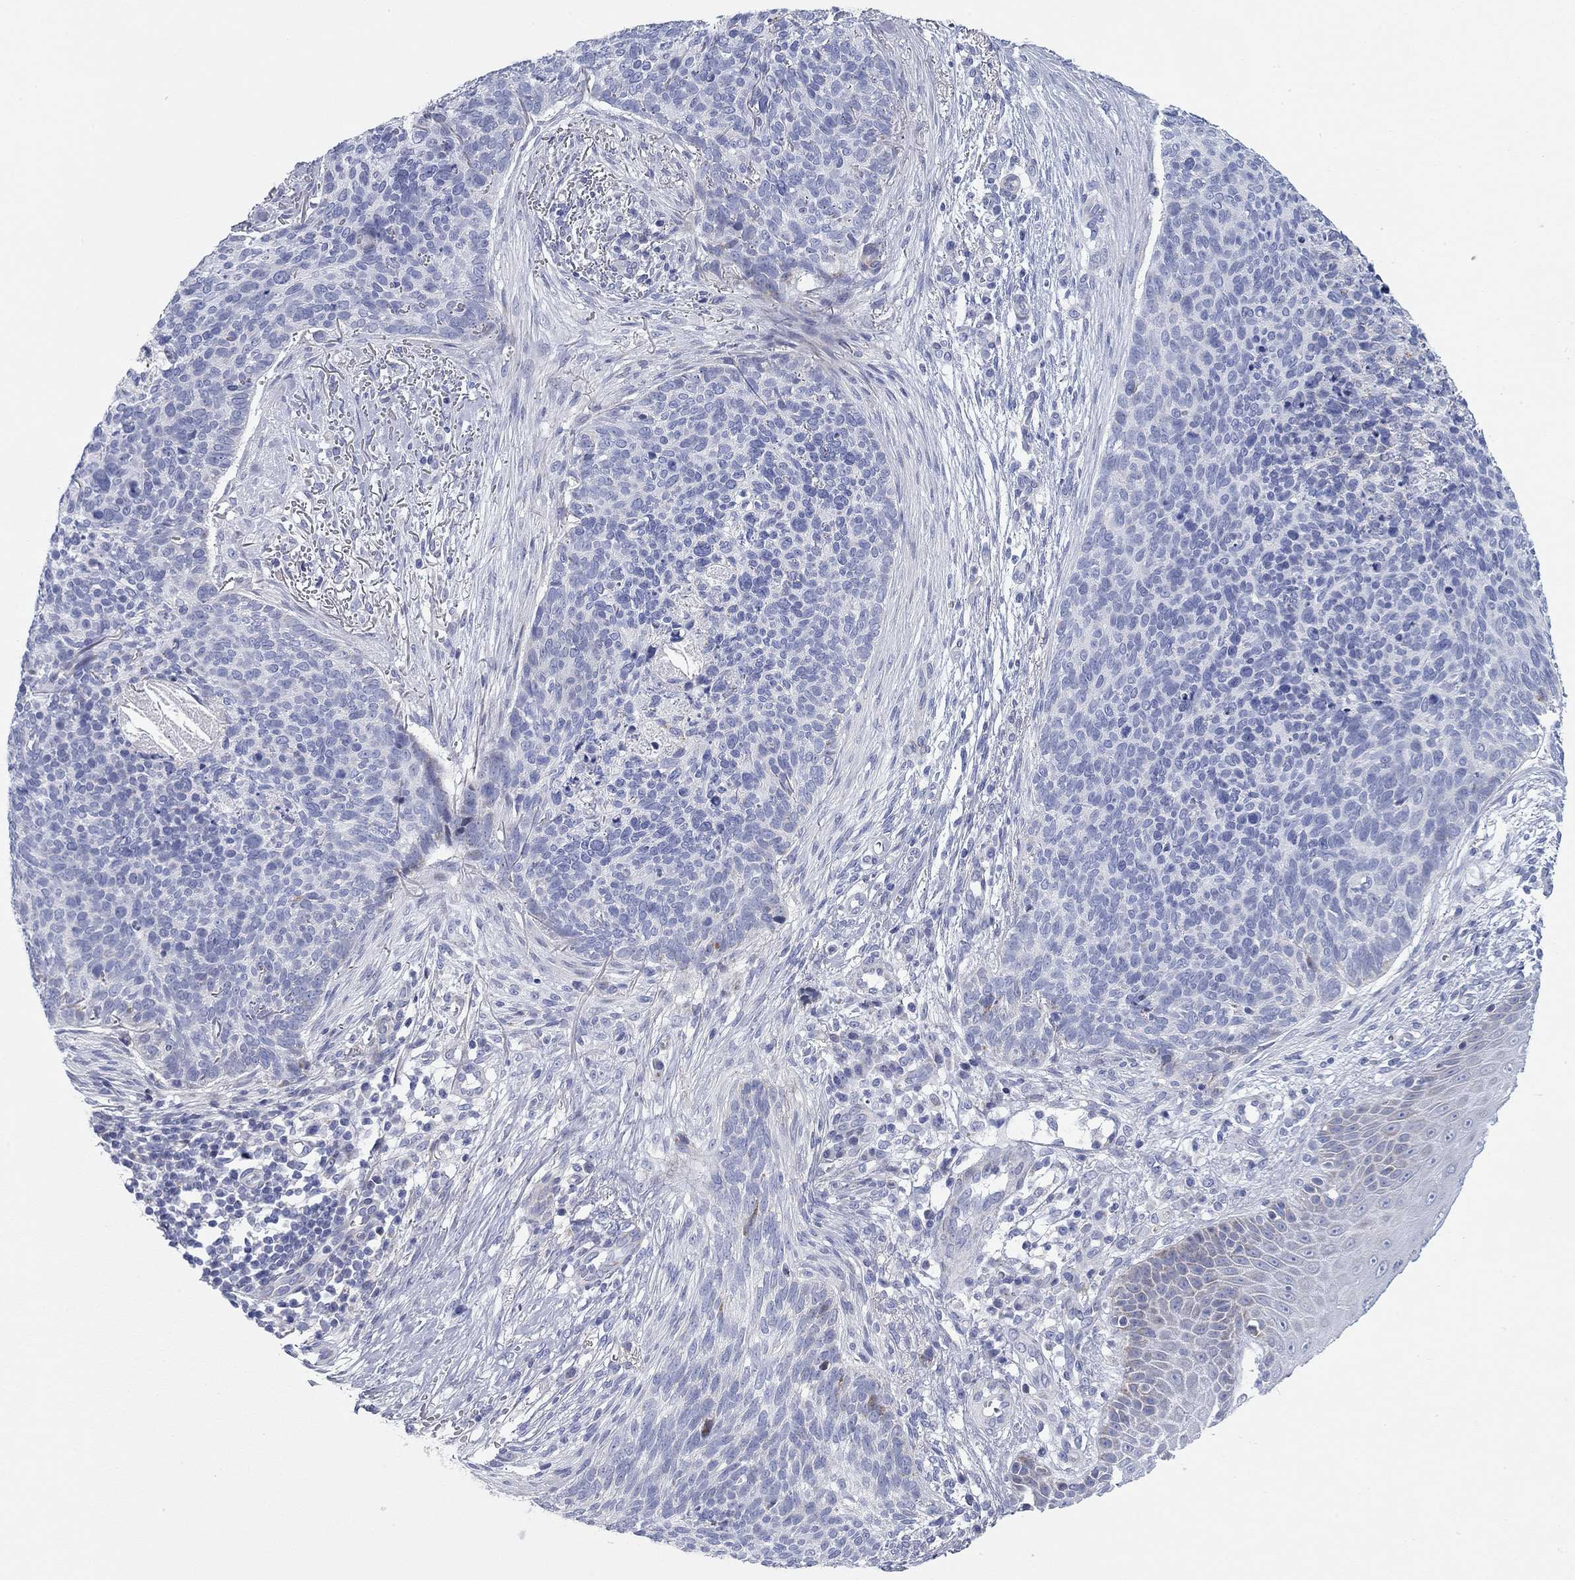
{"staining": {"intensity": "negative", "quantity": "none", "location": "none"}, "tissue": "skin cancer", "cell_type": "Tumor cells", "image_type": "cancer", "snomed": [{"axis": "morphology", "description": "Basal cell carcinoma"}, {"axis": "topography", "description": "Skin"}], "caption": "Skin cancer (basal cell carcinoma) stained for a protein using IHC exhibits no expression tumor cells.", "gene": "CHI3L2", "patient": {"sex": "male", "age": 64}}